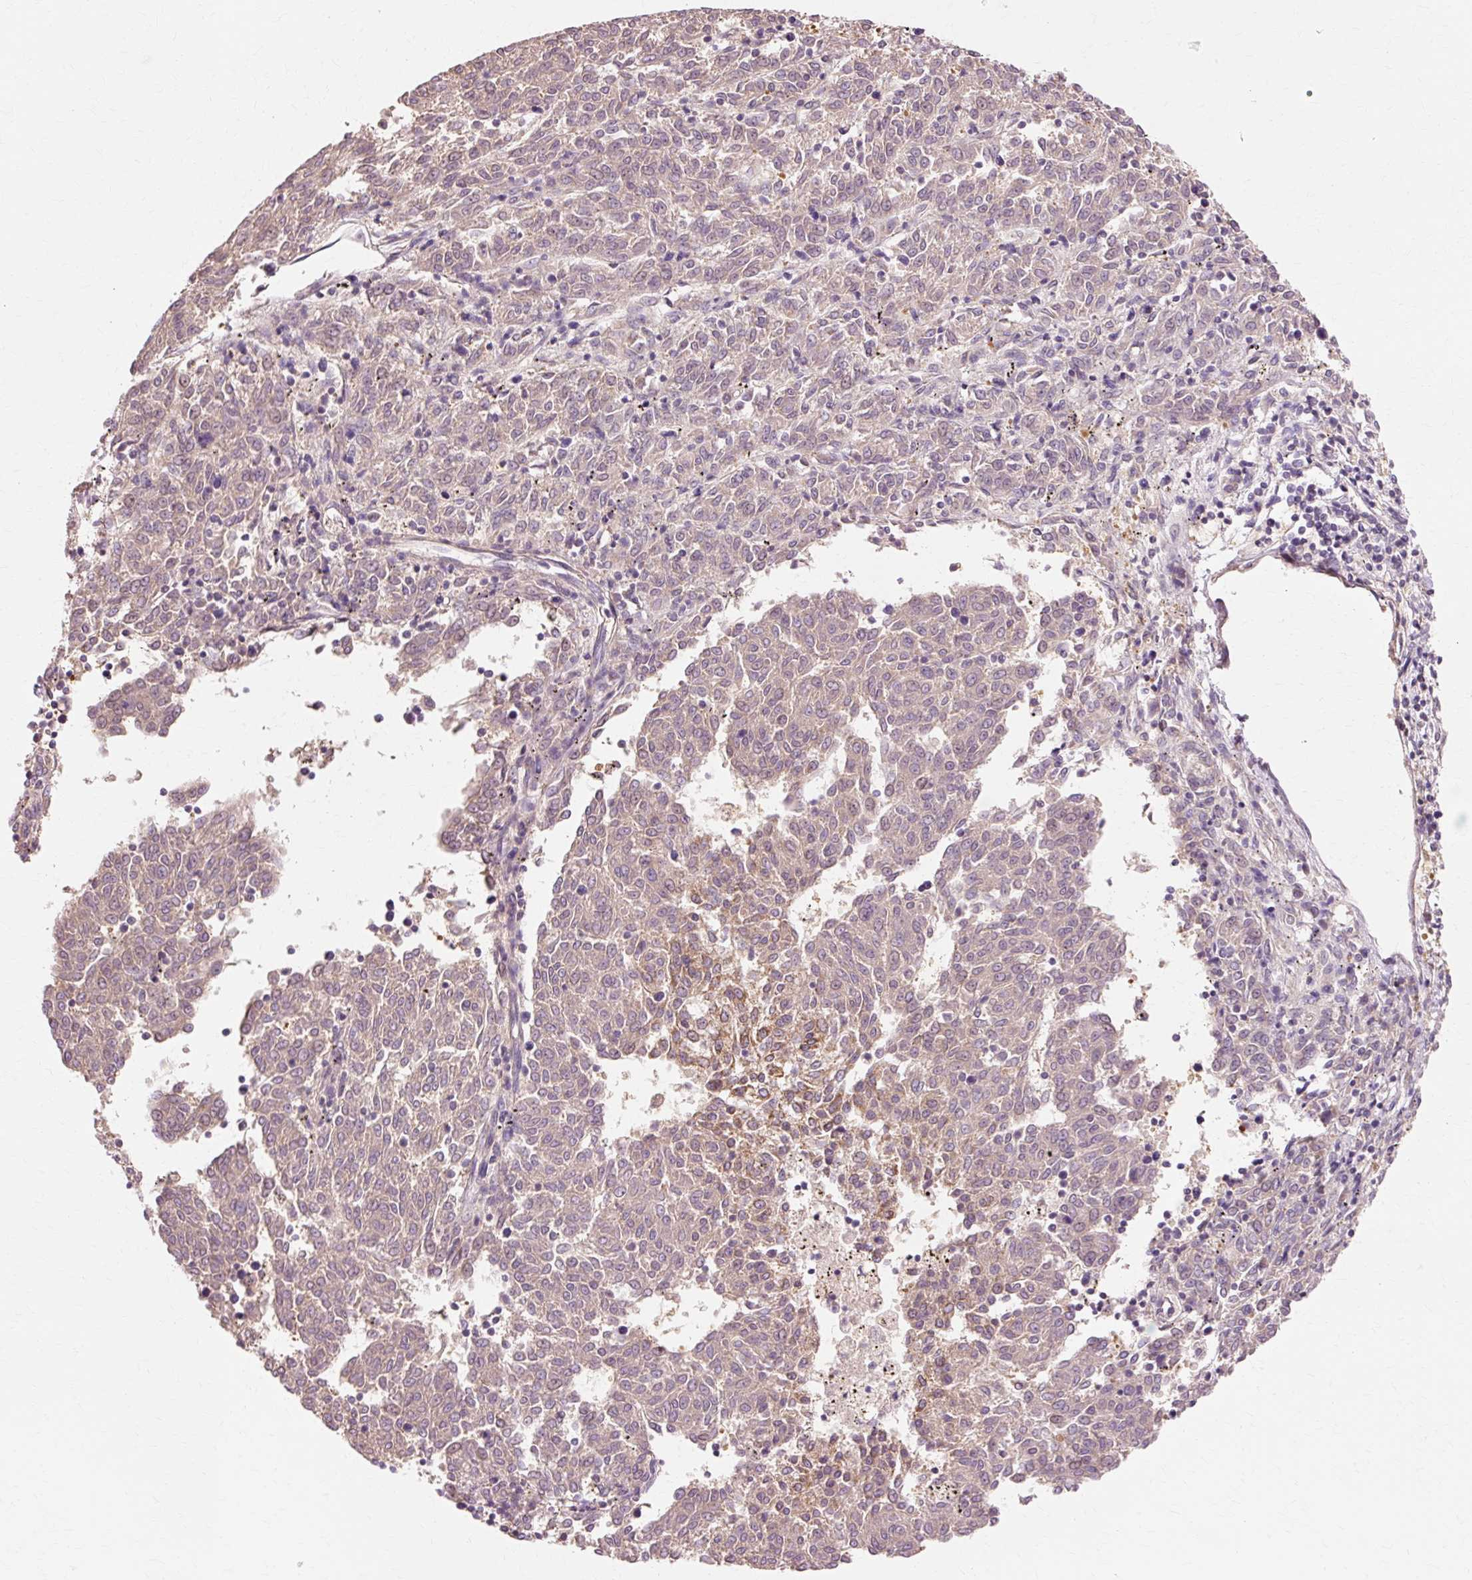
{"staining": {"intensity": "weak", "quantity": "<25%", "location": "cytoplasmic/membranous"}, "tissue": "melanoma", "cell_type": "Tumor cells", "image_type": "cancer", "snomed": [{"axis": "morphology", "description": "Malignant melanoma, NOS"}, {"axis": "topography", "description": "Skin"}], "caption": "The immunohistochemistry (IHC) image has no significant staining in tumor cells of malignant melanoma tissue.", "gene": "VN1R2", "patient": {"sex": "female", "age": 72}}